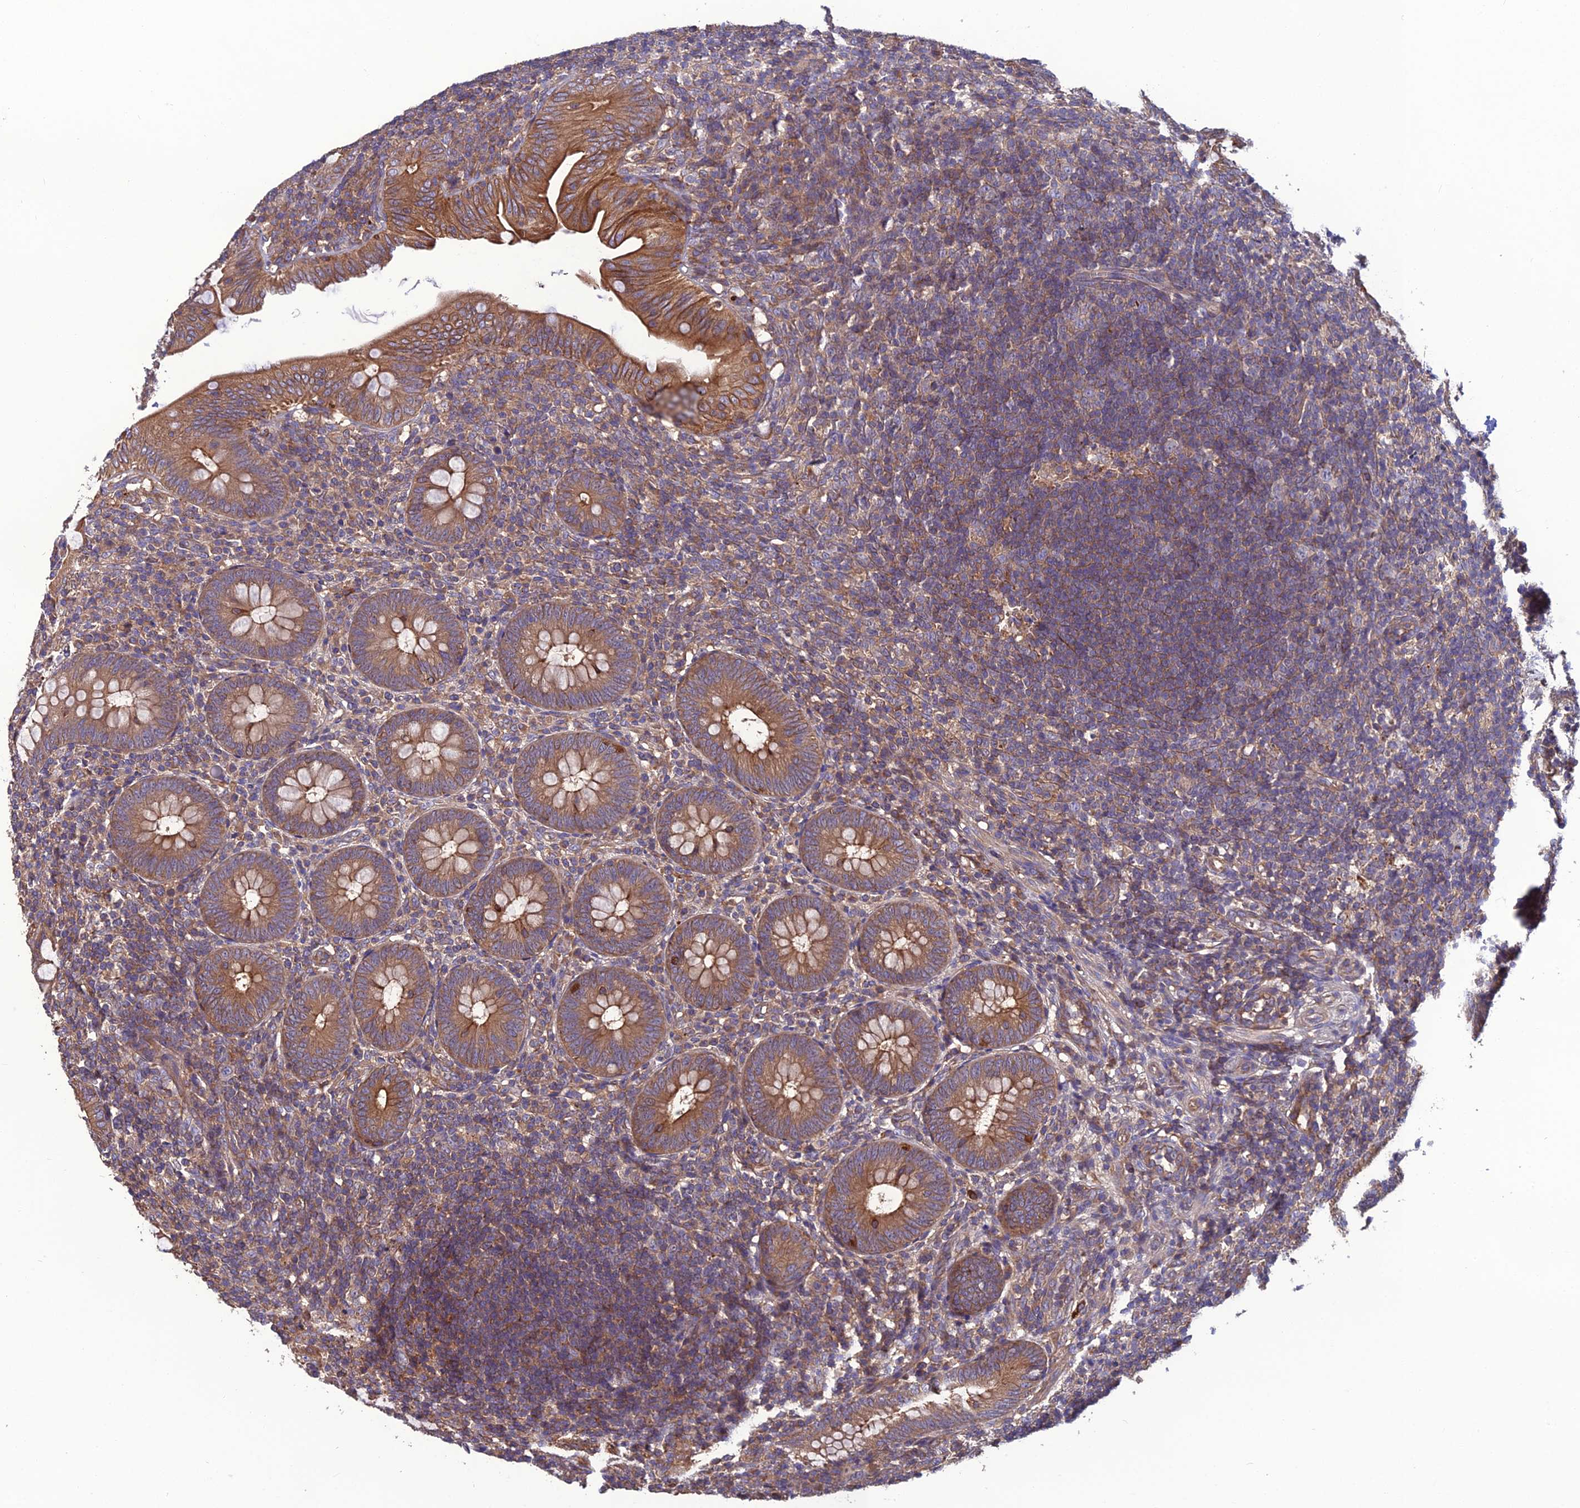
{"staining": {"intensity": "moderate", "quantity": ">75%", "location": "cytoplasmic/membranous"}, "tissue": "appendix", "cell_type": "Glandular cells", "image_type": "normal", "snomed": [{"axis": "morphology", "description": "Normal tissue, NOS"}, {"axis": "topography", "description": "Appendix"}], "caption": "The micrograph shows a brown stain indicating the presence of a protein in the cytoplasmic/membranous of glandular cells in appendix. The staining was performed using DAB, with brown indicating positive protein expression. Nuclei are stained blue with hematoxylin.", "gene": "GALR2", "patient": {"sex": "male", "age": 14}}